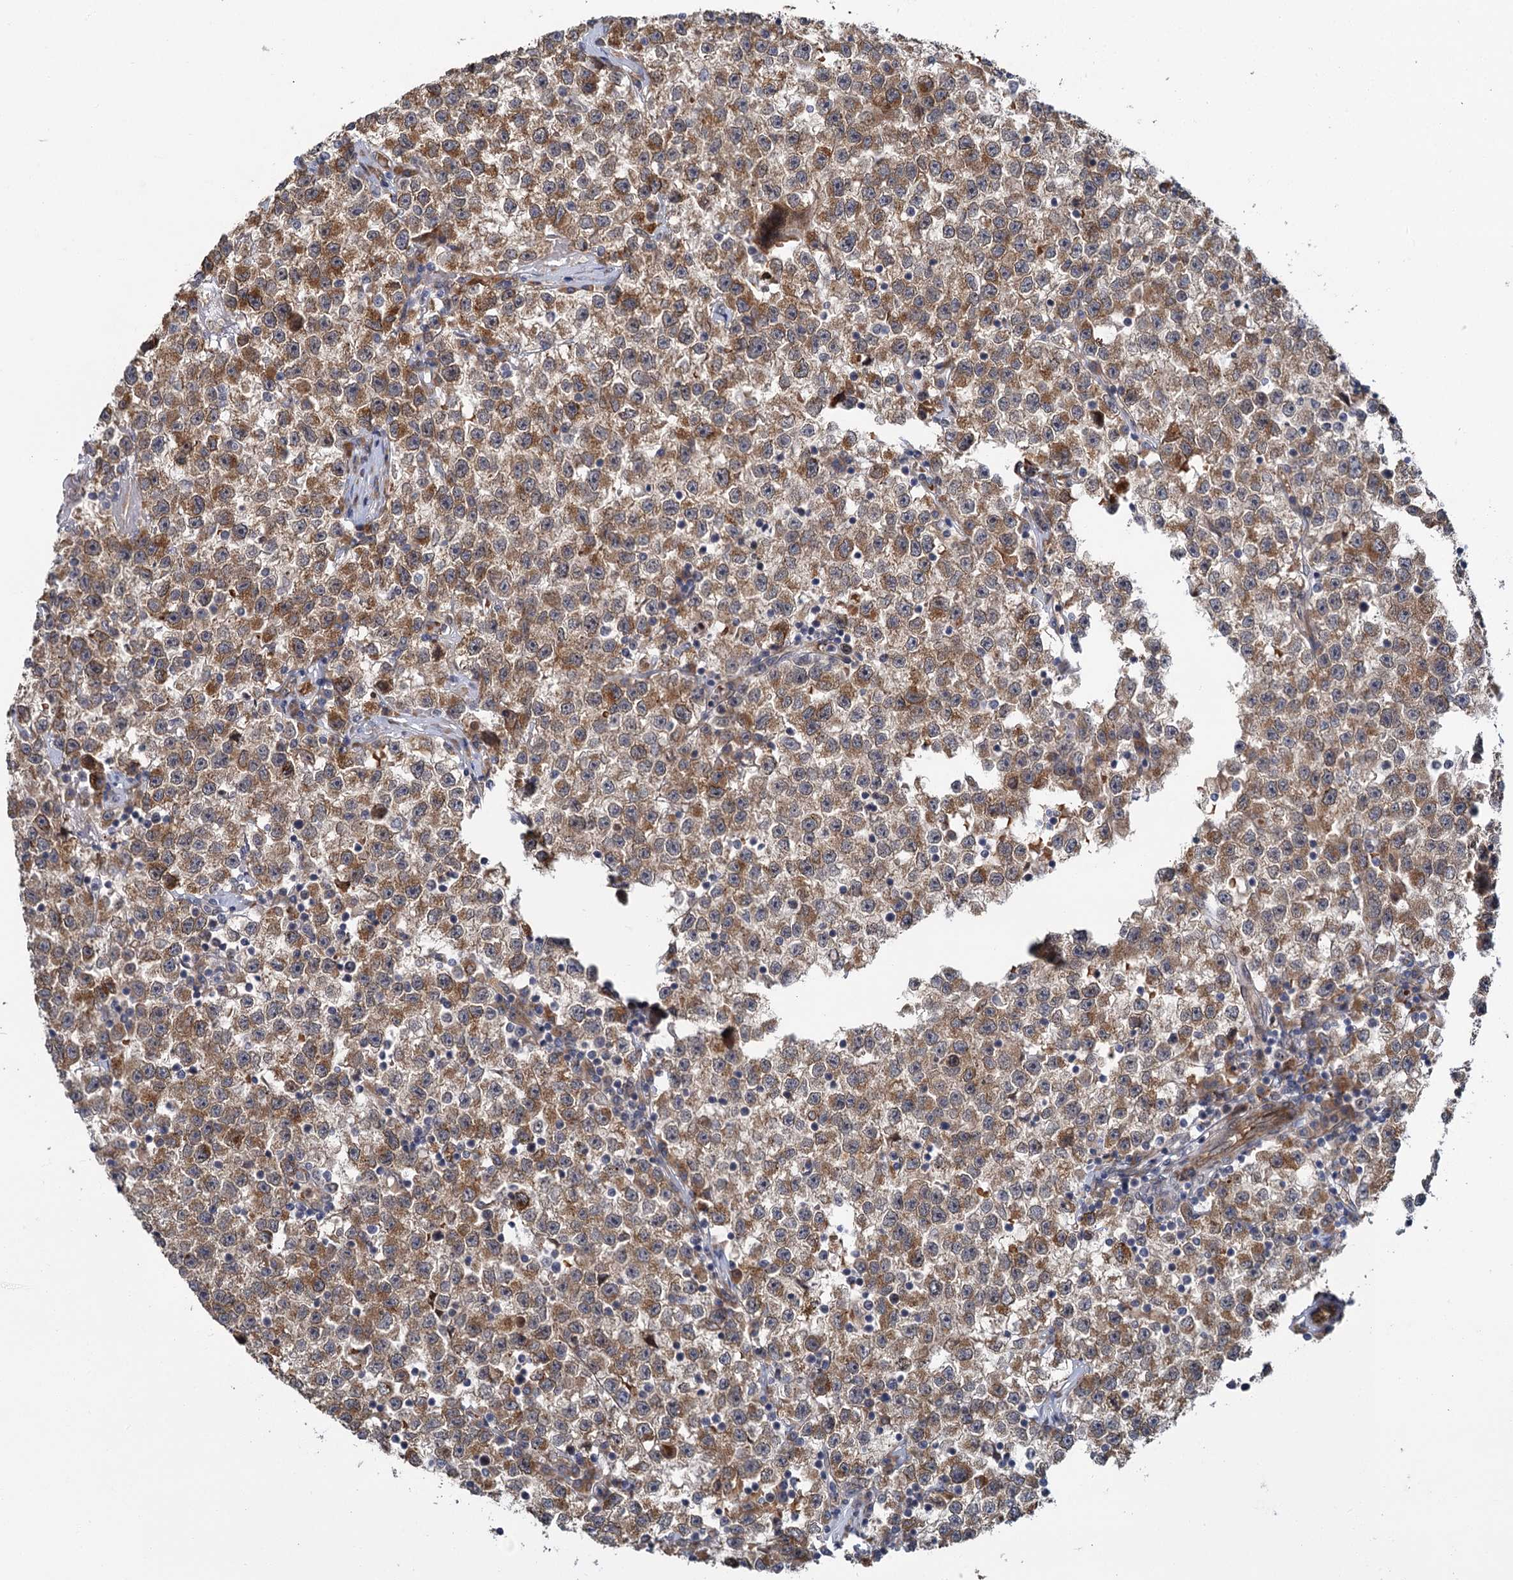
{"staining": {"intensity": "moderate", "quantity": ">75%", "location": "cytoplasmic/membranous"}, "tissue": "testis cancer", "cell_type": "Tumor cells", "image_type": "cancer", "snomed": [{"axis": "morphology", "description": "Seminoma, NOS"}, {"axis": "topography", "description": "Testis"}], "caption": "Testis cancer tissue shows moderate cytoplasmic/membranous positivity in about >75% of tumor cells, visualized by immunohistochemistry.", "gene": "APBA2", "patient": {"sex": "male", "age": 22}}